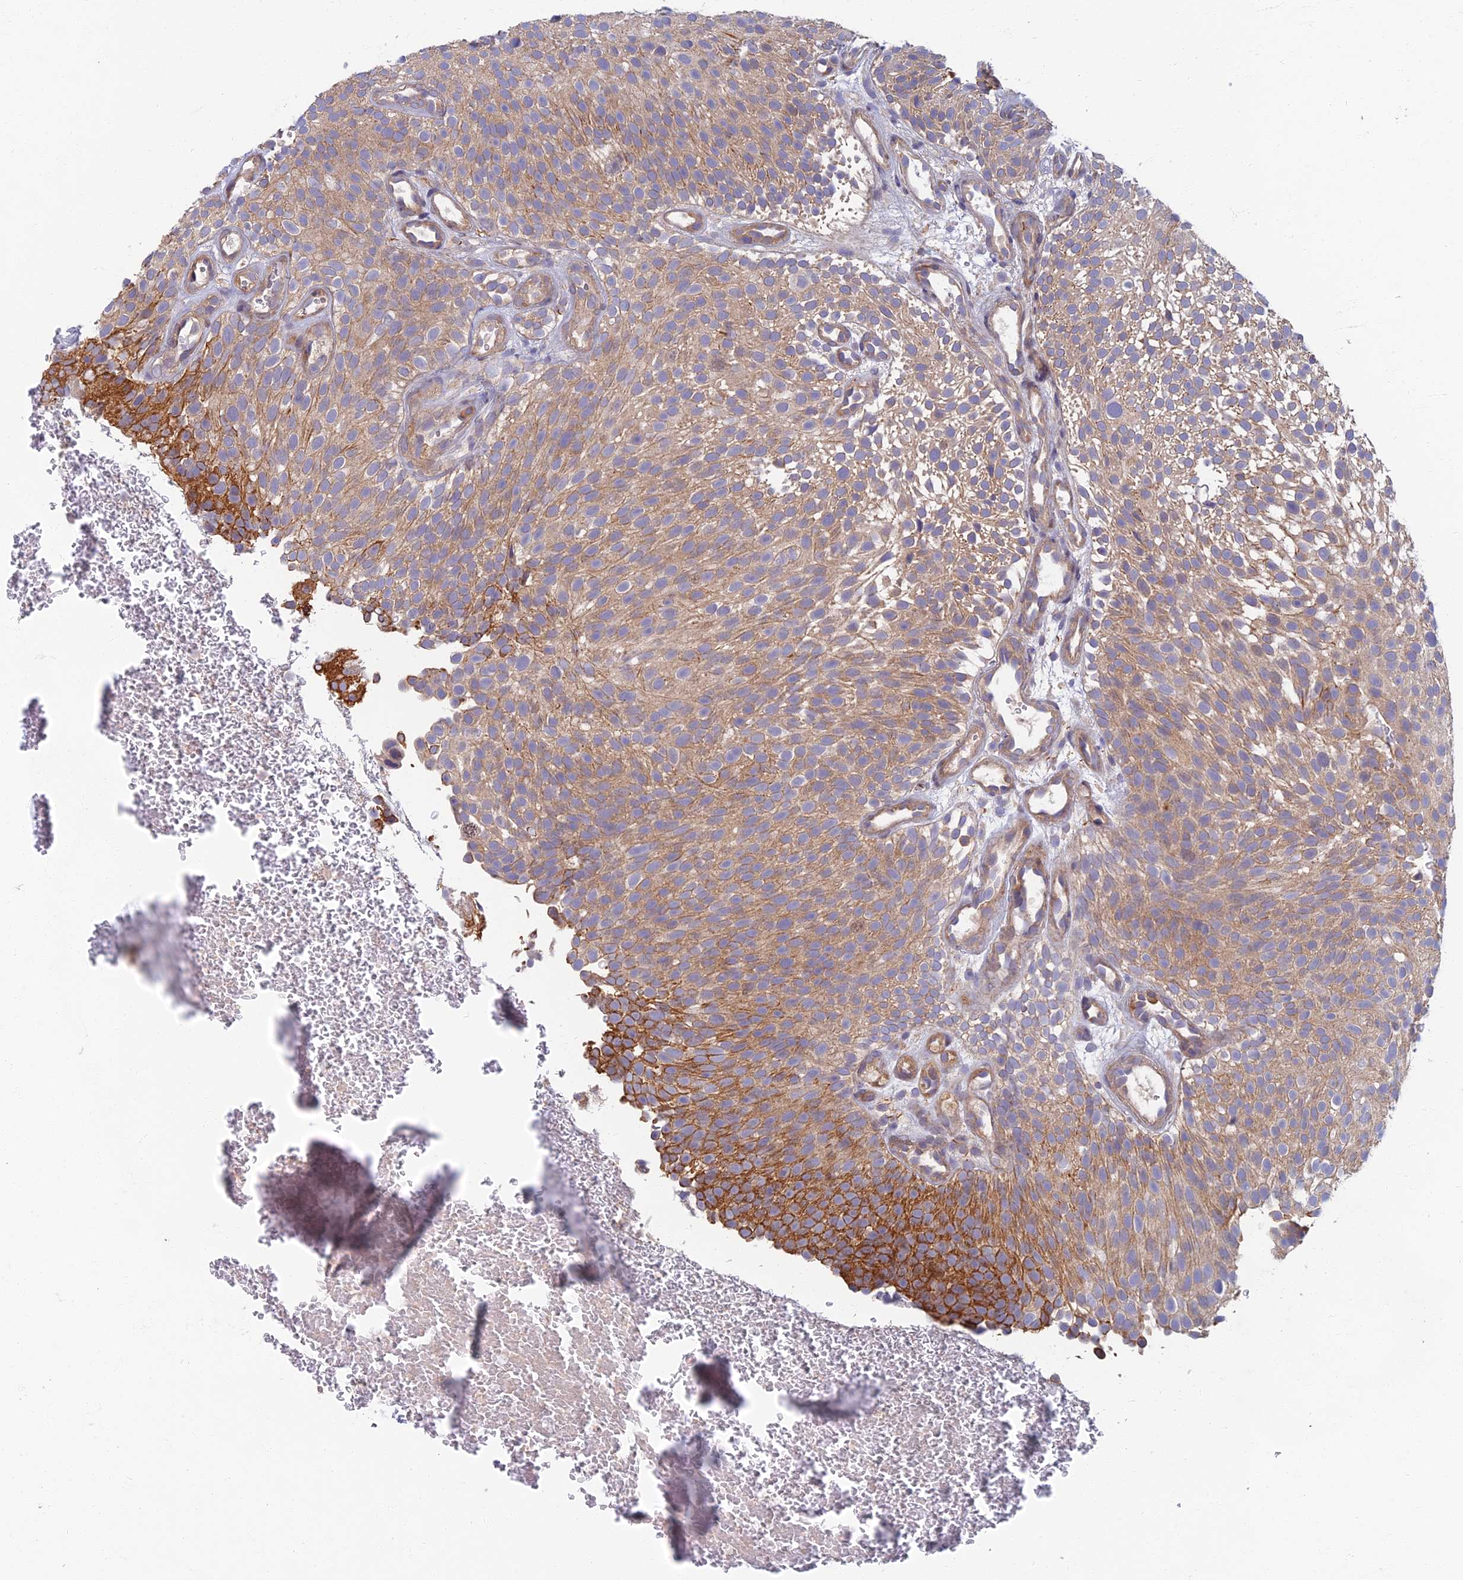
{"staining": {"intensity": "moderate", "quantity": "25%-75%", "location": "cytoplasmic/membranous"}, "tissue": "urothelial cancer", "cell_type": "Tumor cells", "image_type": "cancer", "snomed": [{"axis": "morphology", "description": "Urothelial carcinoma, Low grade"}, {"axis": "topography", "description": "Urinary bladder"}], "caption": "A brown stain shows moderate cytoplasmic/membranous staining of a protein in urothelial cancer tumor cells. The staining was performed using DAB, with brown indicating positive protein expression. Nuclei are stained blue with hematoxylin.", "gene": "SOGA1", "patient": {"sex": "male", "age": 78}}